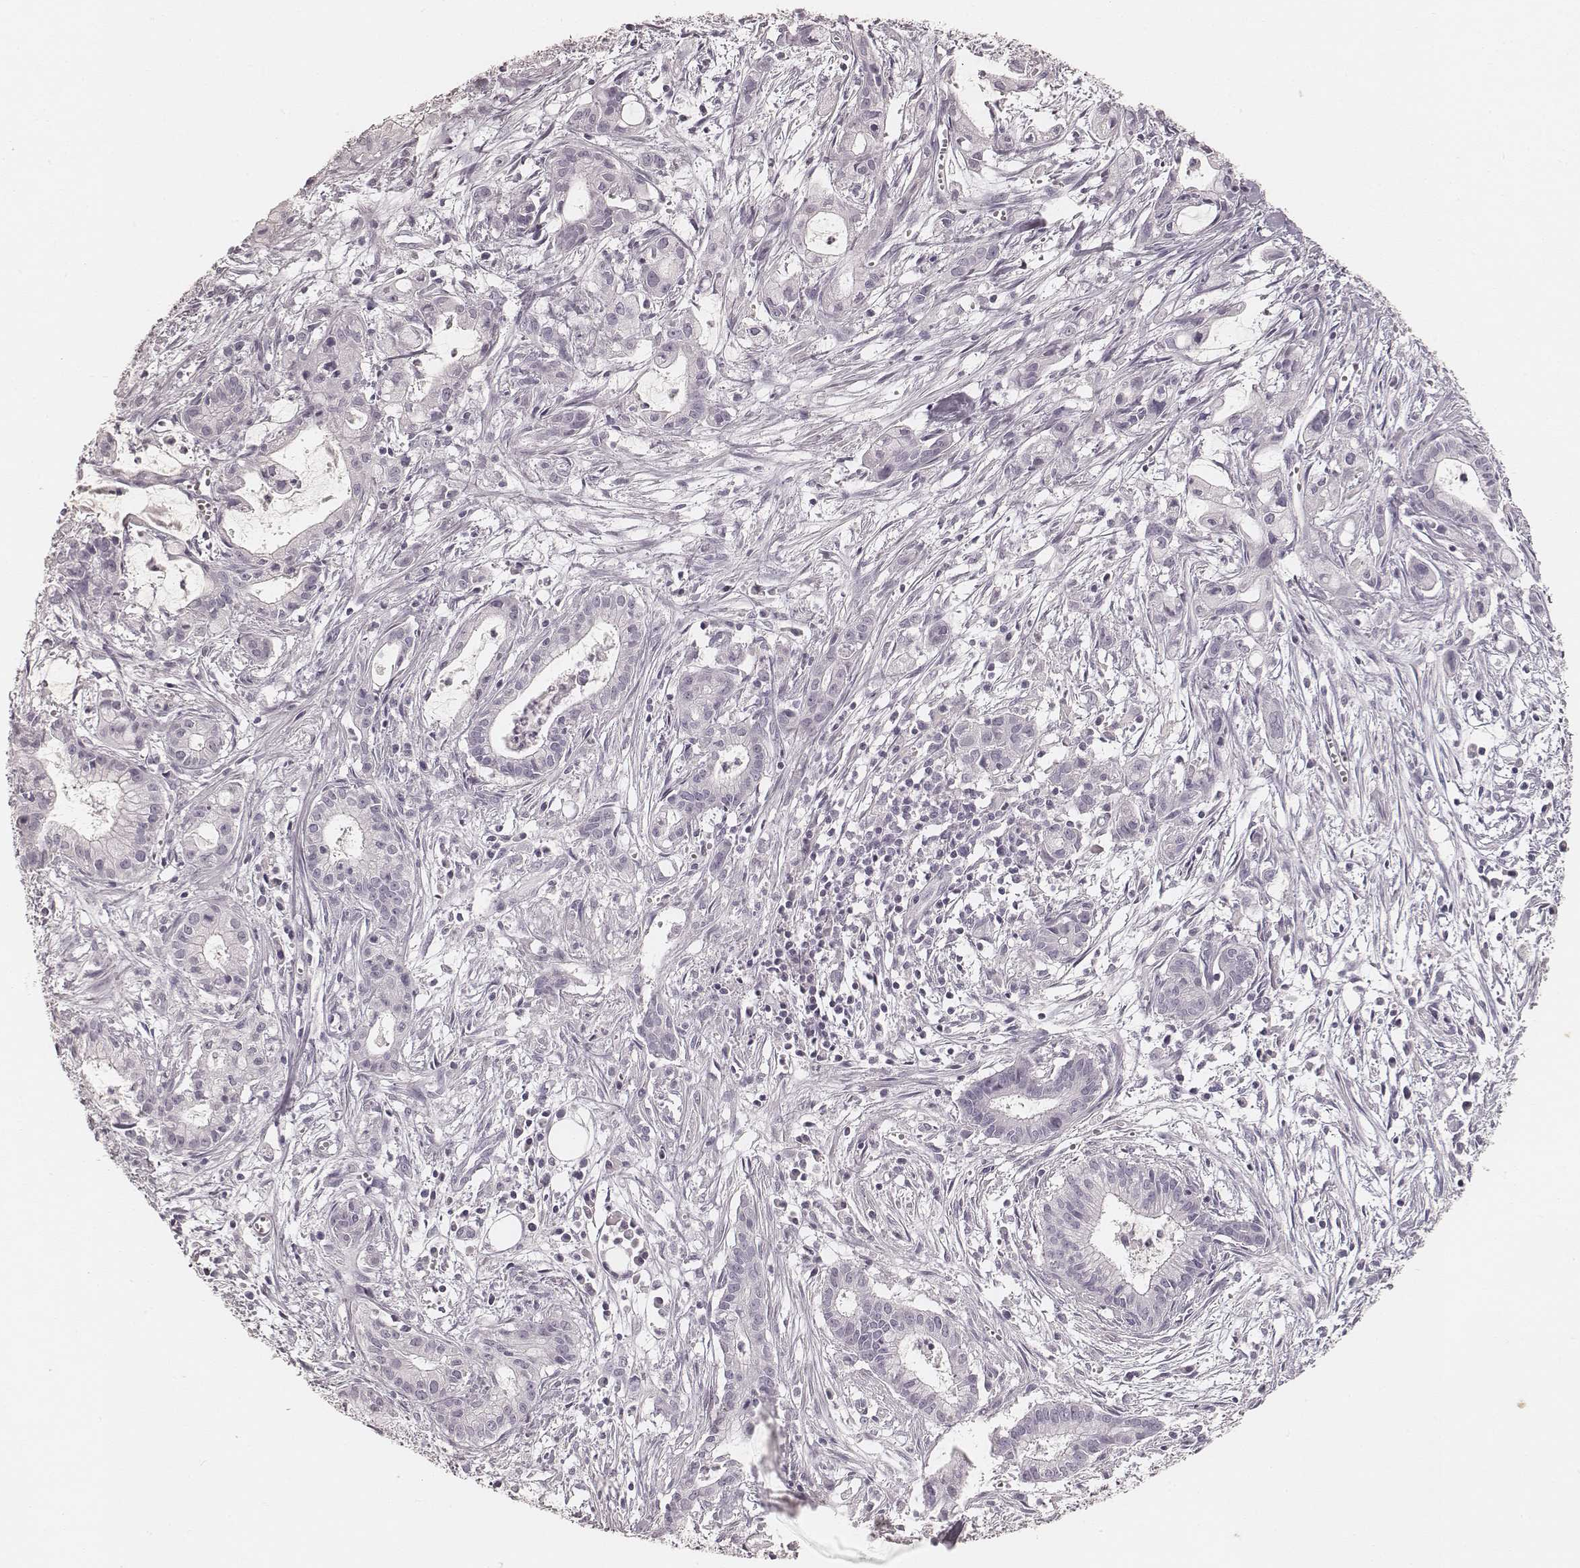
{"staining": {"intensity": "negative", "quantity": "none", "location": "none"}, "tissue": "pancreatic cancer", "cell_type": "Tumor cells", "image_type": "cancer", "snomed": [{"axis": "morphology", "description": "Adenocarcinoma, NOS"}, {"axis": "topography", "description": "Pancreas"}], "caption": "DAB (3,3'-diaminobenzidine) immunohistochemical staining of adenocarcinoma (pancreatic) demonstrates no significant expression in tumor cells.", "gene": "KRT26", "patient": {"sex": "male", "age": 48}}